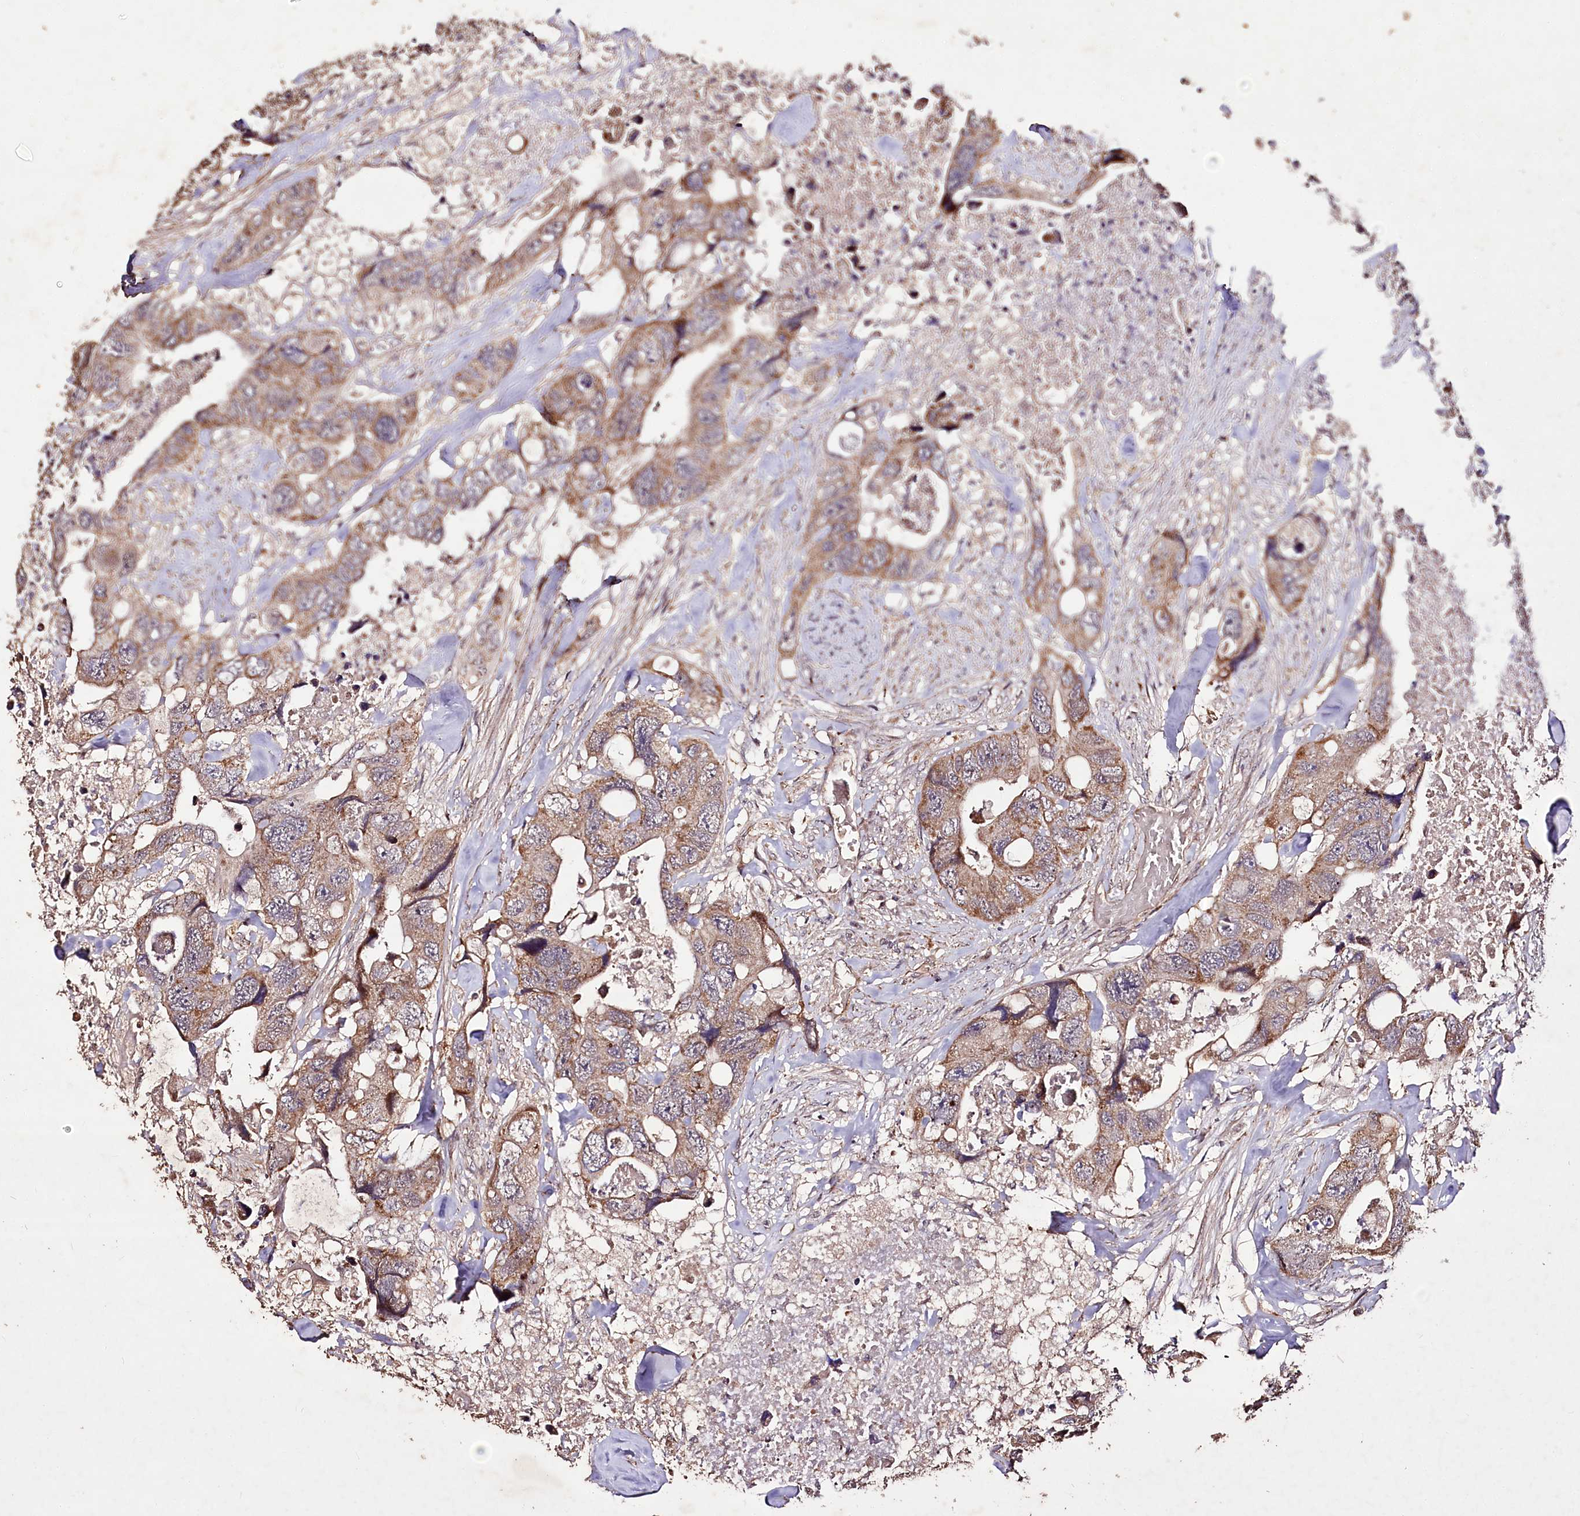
{"staining": {"intensity": "moderate", "quantity": ">75%", "location": "cytoplasmic/membranous"}, "tissue": "colorectal cancer", "cell_type": "Tumor cells", "image_type": "cancer", "snomed": [{"axis": "morphology", "description": "Adenocarcinoma, NOS"}, {"axis": "topography", "description": "Rectum"}], "caption": "About >75% of tumor cells in colorectal cancer reveal moderate cytoplasmic/membranous protein staining as visualized by brown immunohistochemical staining.", "gene": "CARD19", "patient": {"sex": "male", "age": 57}}